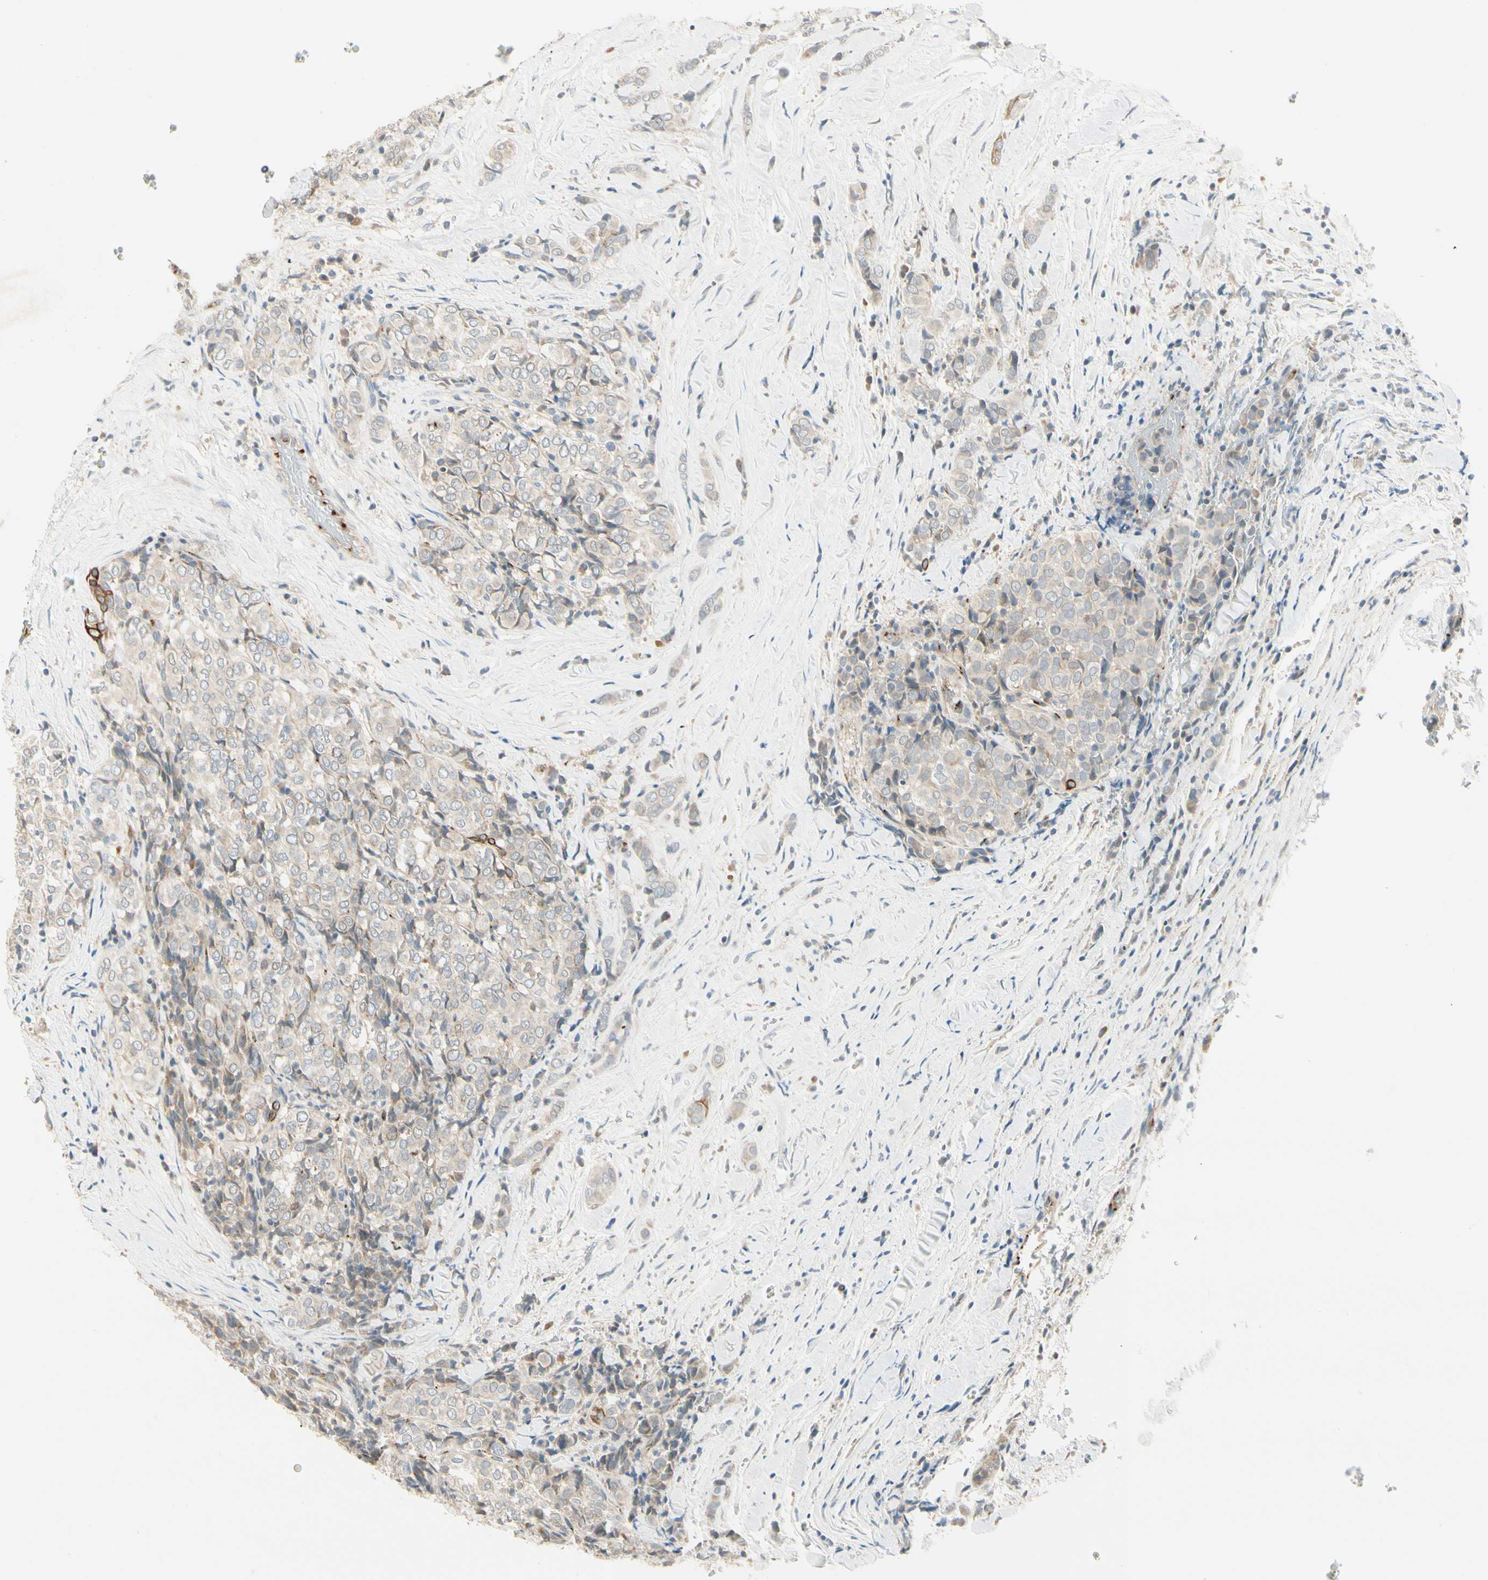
{"staining": {"intensity": "weak", "quantity": "<25%", "location": "cytoplasmic/membranous"}, "tissue": "thyroid cancer", "cell_type": "Tumor cells", "image_type": "cancer", "snomed": [{"axis": "morphology", "description": "Normal tissue, NOS"}, {"axis": "morphology", "description": "Papillary adenocarcinoma, NOS"}, {"axis": "topography", "description": "Thyroid gland"}], "caption": "A micrograph of thyroid cancer (papillary adenocarcinoma) stained for a protein exhibits no brown staining in tumor cells.", "gene": "MANSC1", "patient": {"sex": "female", "age": 30}}